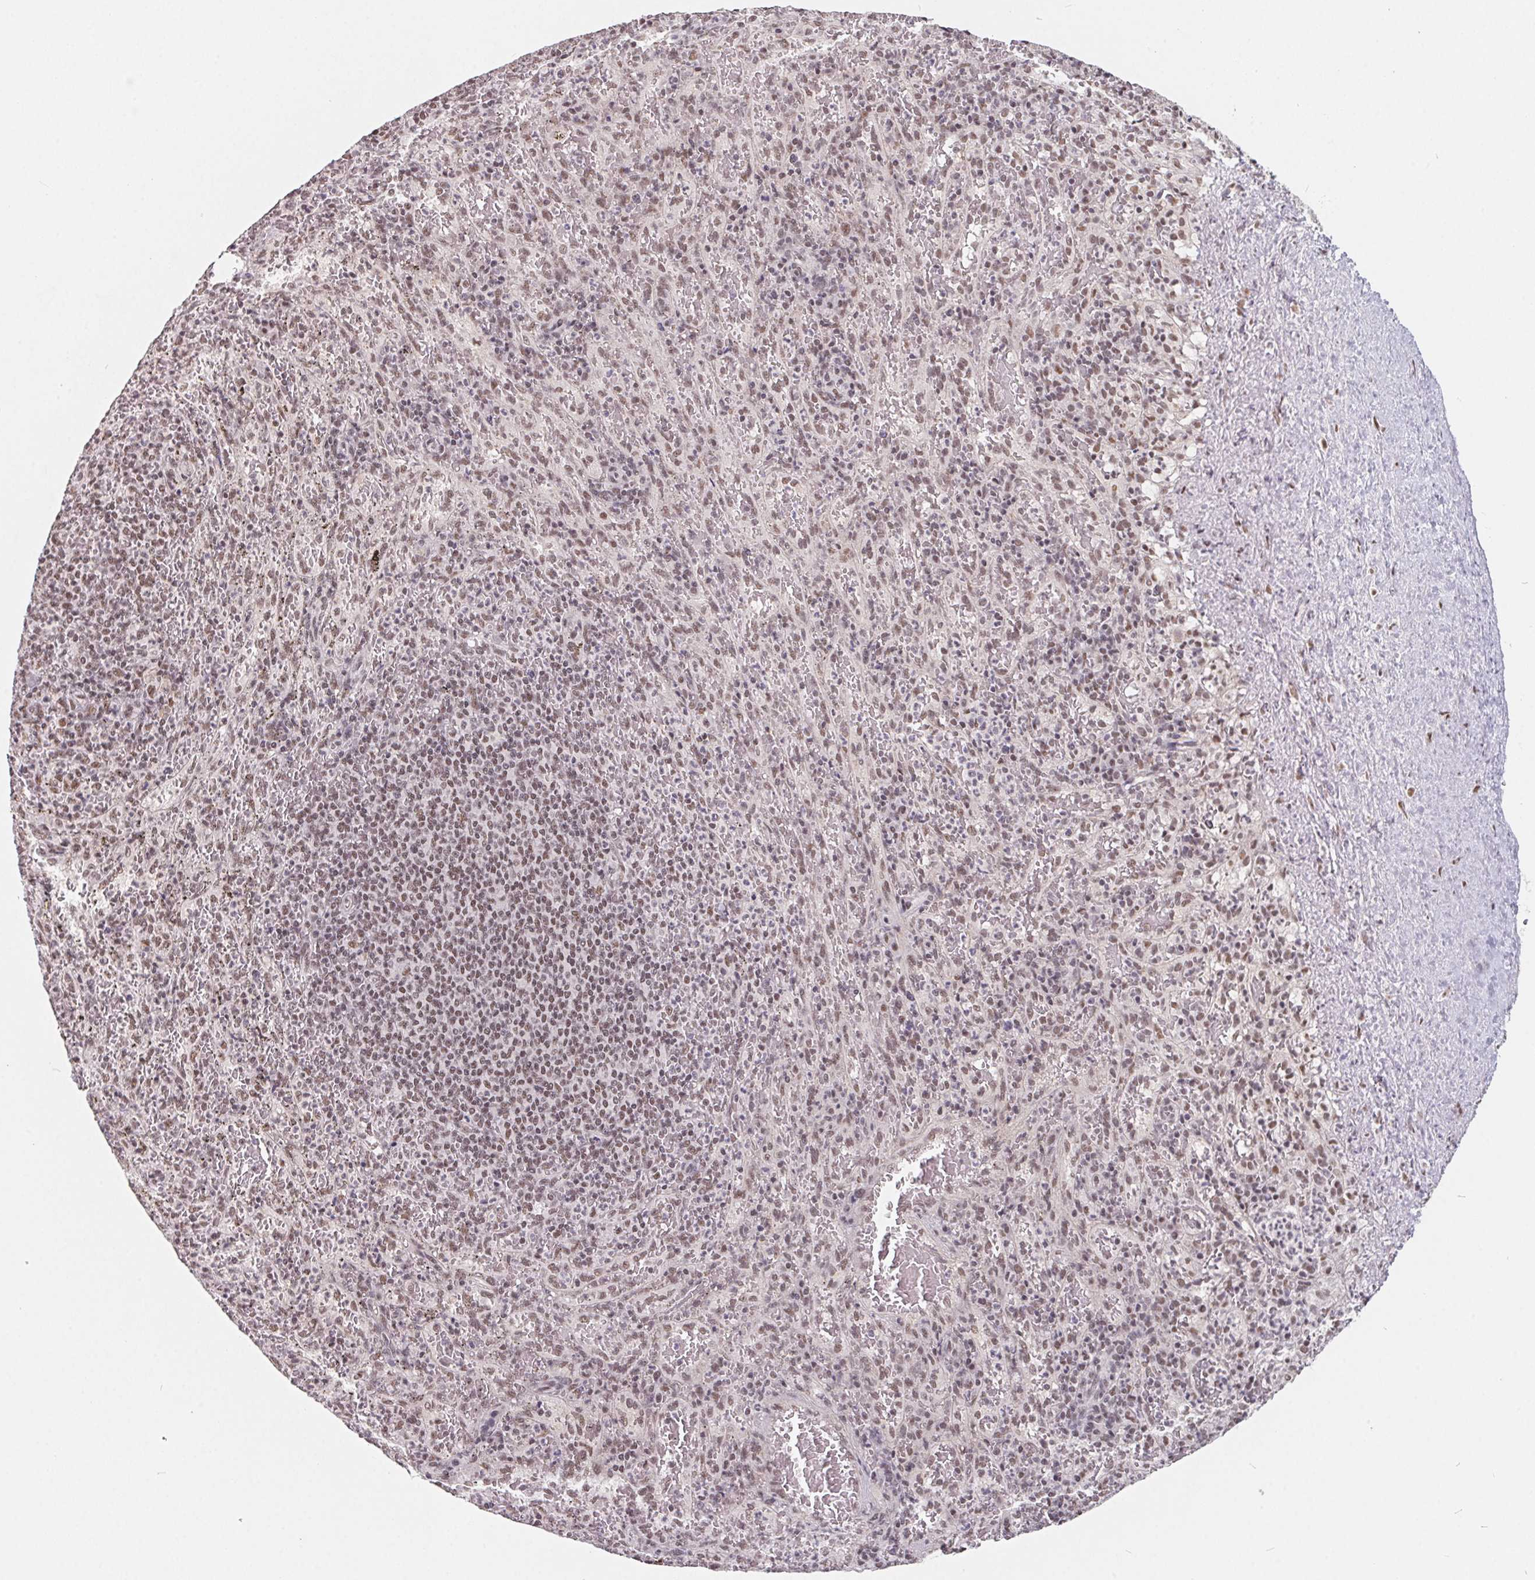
{"staining": {"intensity": "moderate", "quantity": "<25%", "location": "nuclear"}, "tissue": "spleen", "cell_type": "Cells in red pulp", "image_type": "normal", "snomed": [{"axis": "morphology", "description": "Normal tissue, NOS"}, {"axis": "topography", "description": "Spleen"}], "caption": "Moderate nuclear positivity for a protein is appreciated in about <25% of cells in red pulp of normal spleen using immunohistochemistry.", "gene": "TCERG1", "patient": {"sex": "male", "age": 57}}